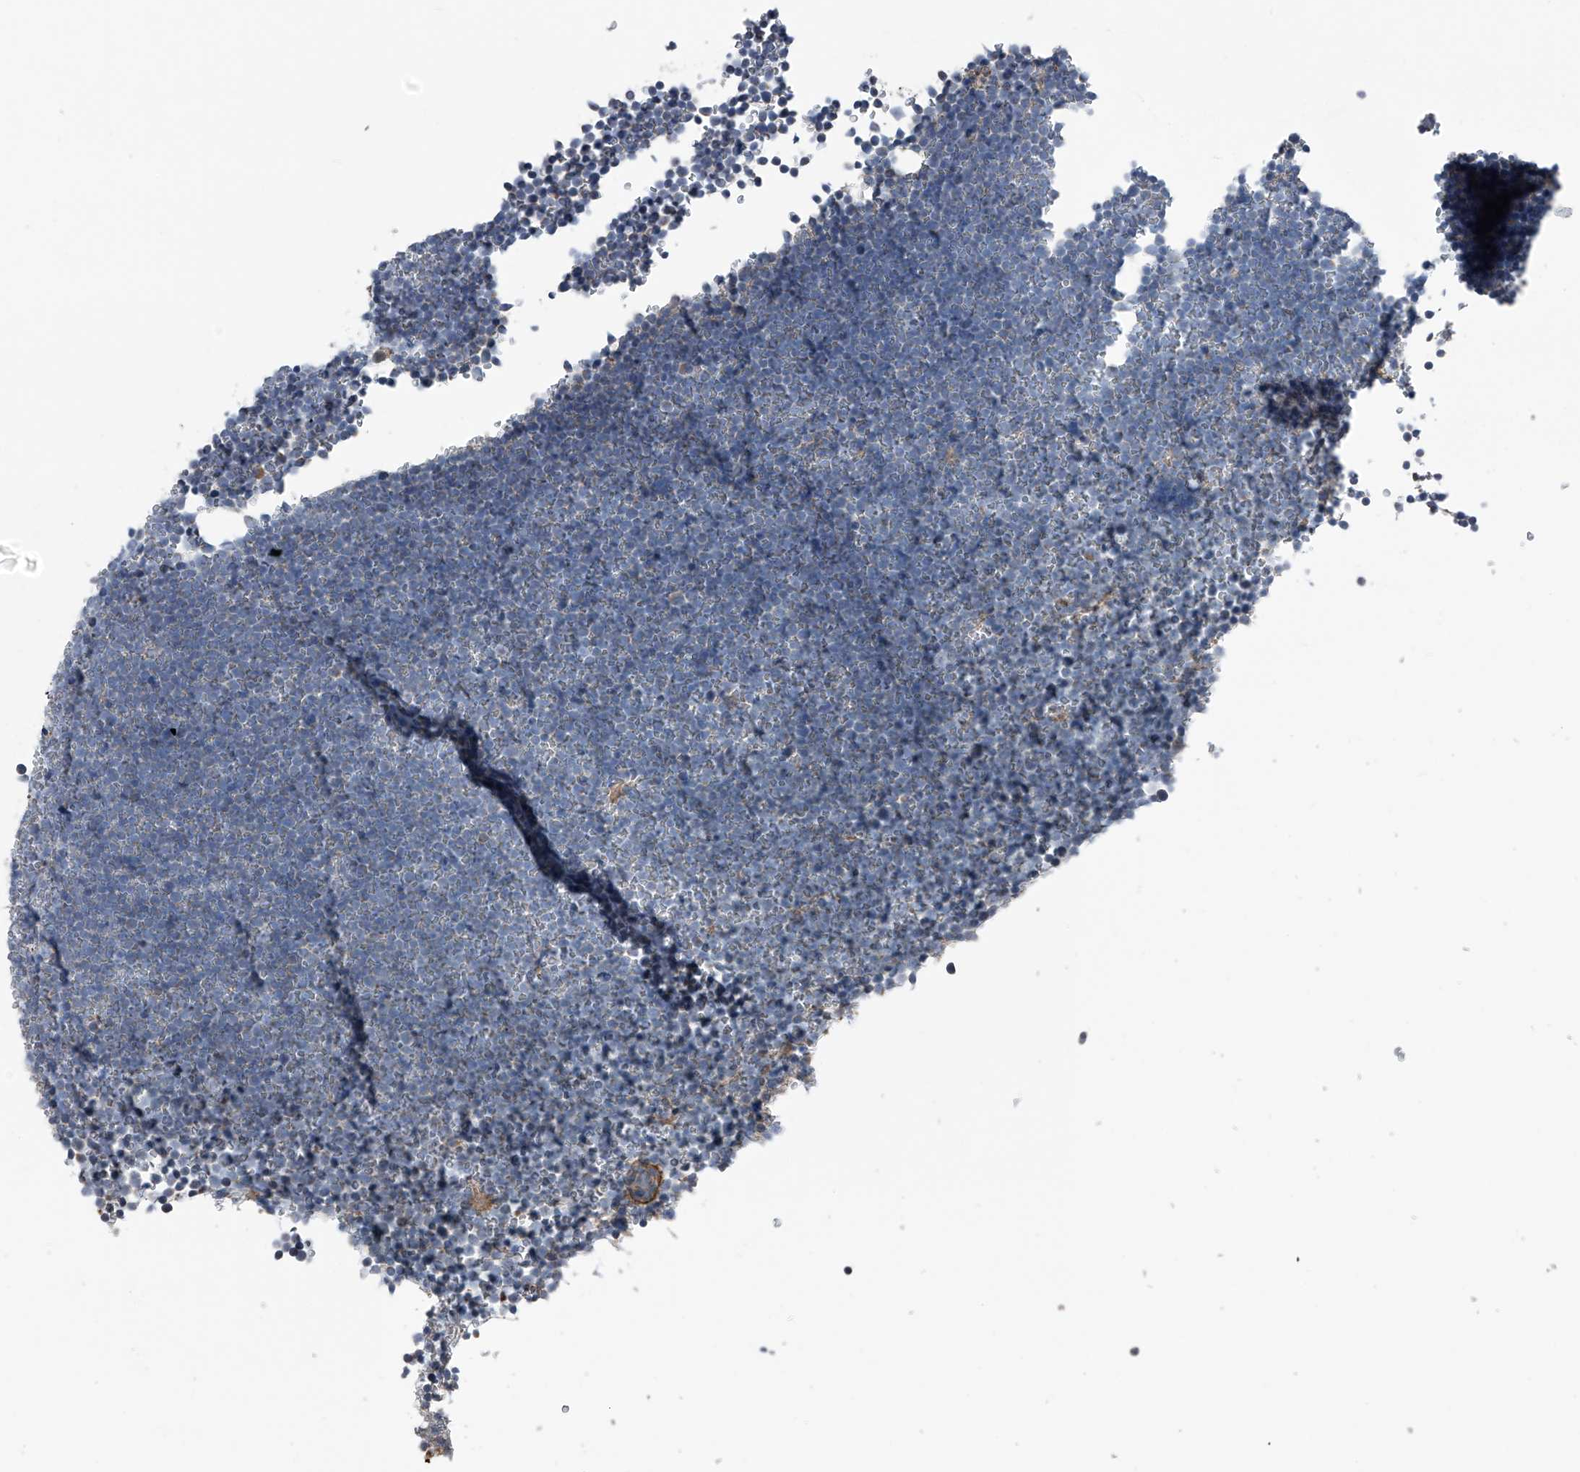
{"staining": {"intensity": "negative", "quantity": "none", "location": "none"}, "tissue": "lymphoma", "cell_type": "Tumor cells", "image_type": "cancer", "snomed": [{"axis": "morphology", "description": "Malignant lymphoma, non-Hodgkin's type, High grade"}, {"axis": "topography", "description": "Lymph node"}], "caption": "IHC photomicrograph of neoplastic tissue: malignant lymphoma, non-Hodgkin's type (high-grade) stained with DAB (3,3'-diaminobenzidine) exhibits no significant protein expression in tumor cells.", "gene": "DST", "patient": {"sex": "male", "age": 13}}